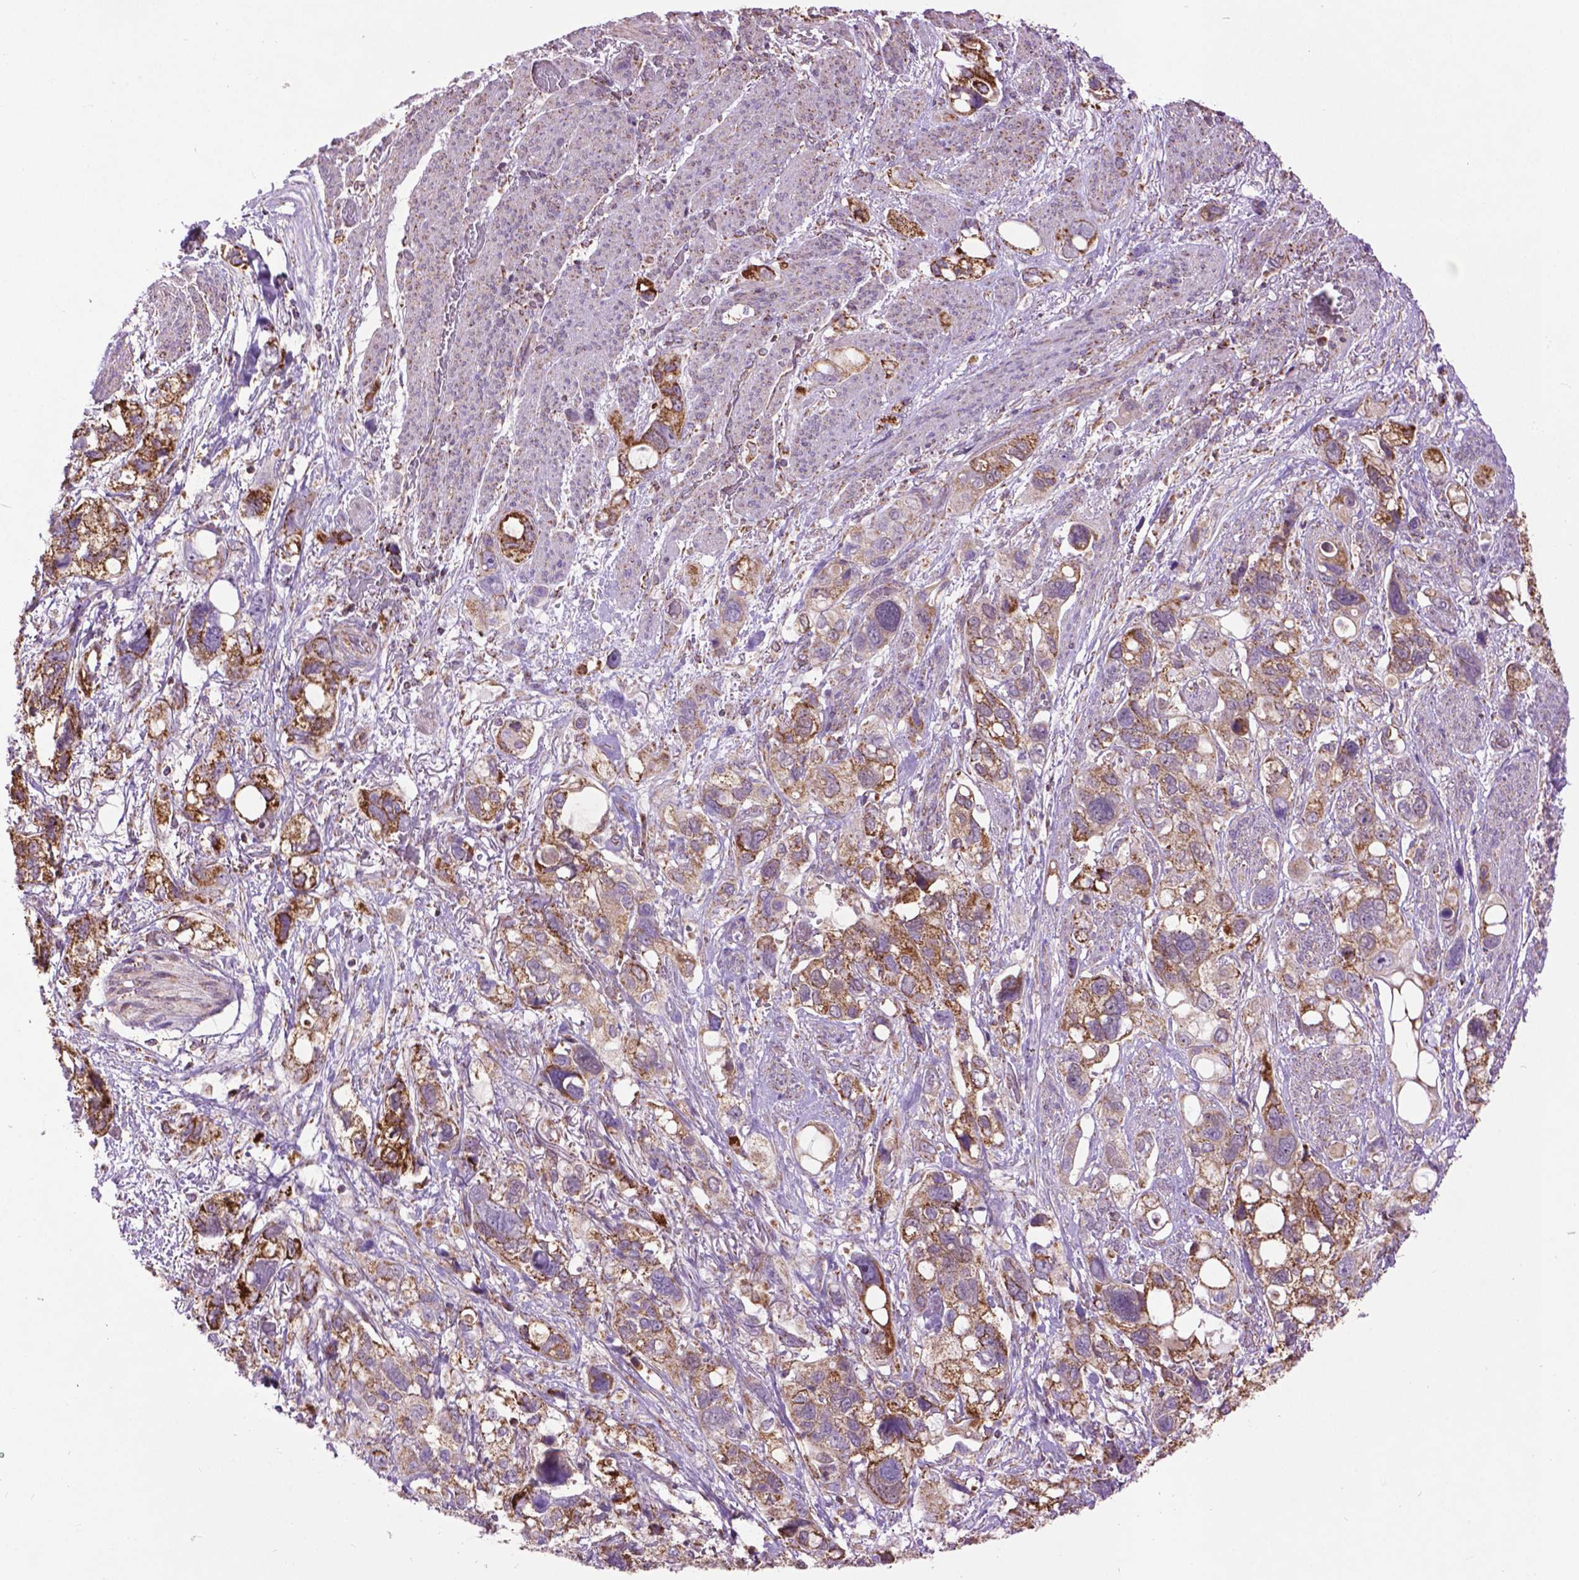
{"staining": {"intensity": "moderate", "quantity": ">75%", "location": "cytoplasmic/membranous"}, "tissue": "stomach cancer", "cell_type": "Tumor cells", "image_type": "cancer", "snomed": [{"axis": "morphology", "description": "Adenocarcinoma, NOS"}, {"axis": "topography", "description": "Stomach, upper"}], "caption": "Protein expression analysis of human adenocarcinoma (stomach) reveals moderate cytoplasmic/membranous staining in approximately >75% of tumor cells.", "gene": "PYCR3", "patient": {"sex": "female", "age": 81}}